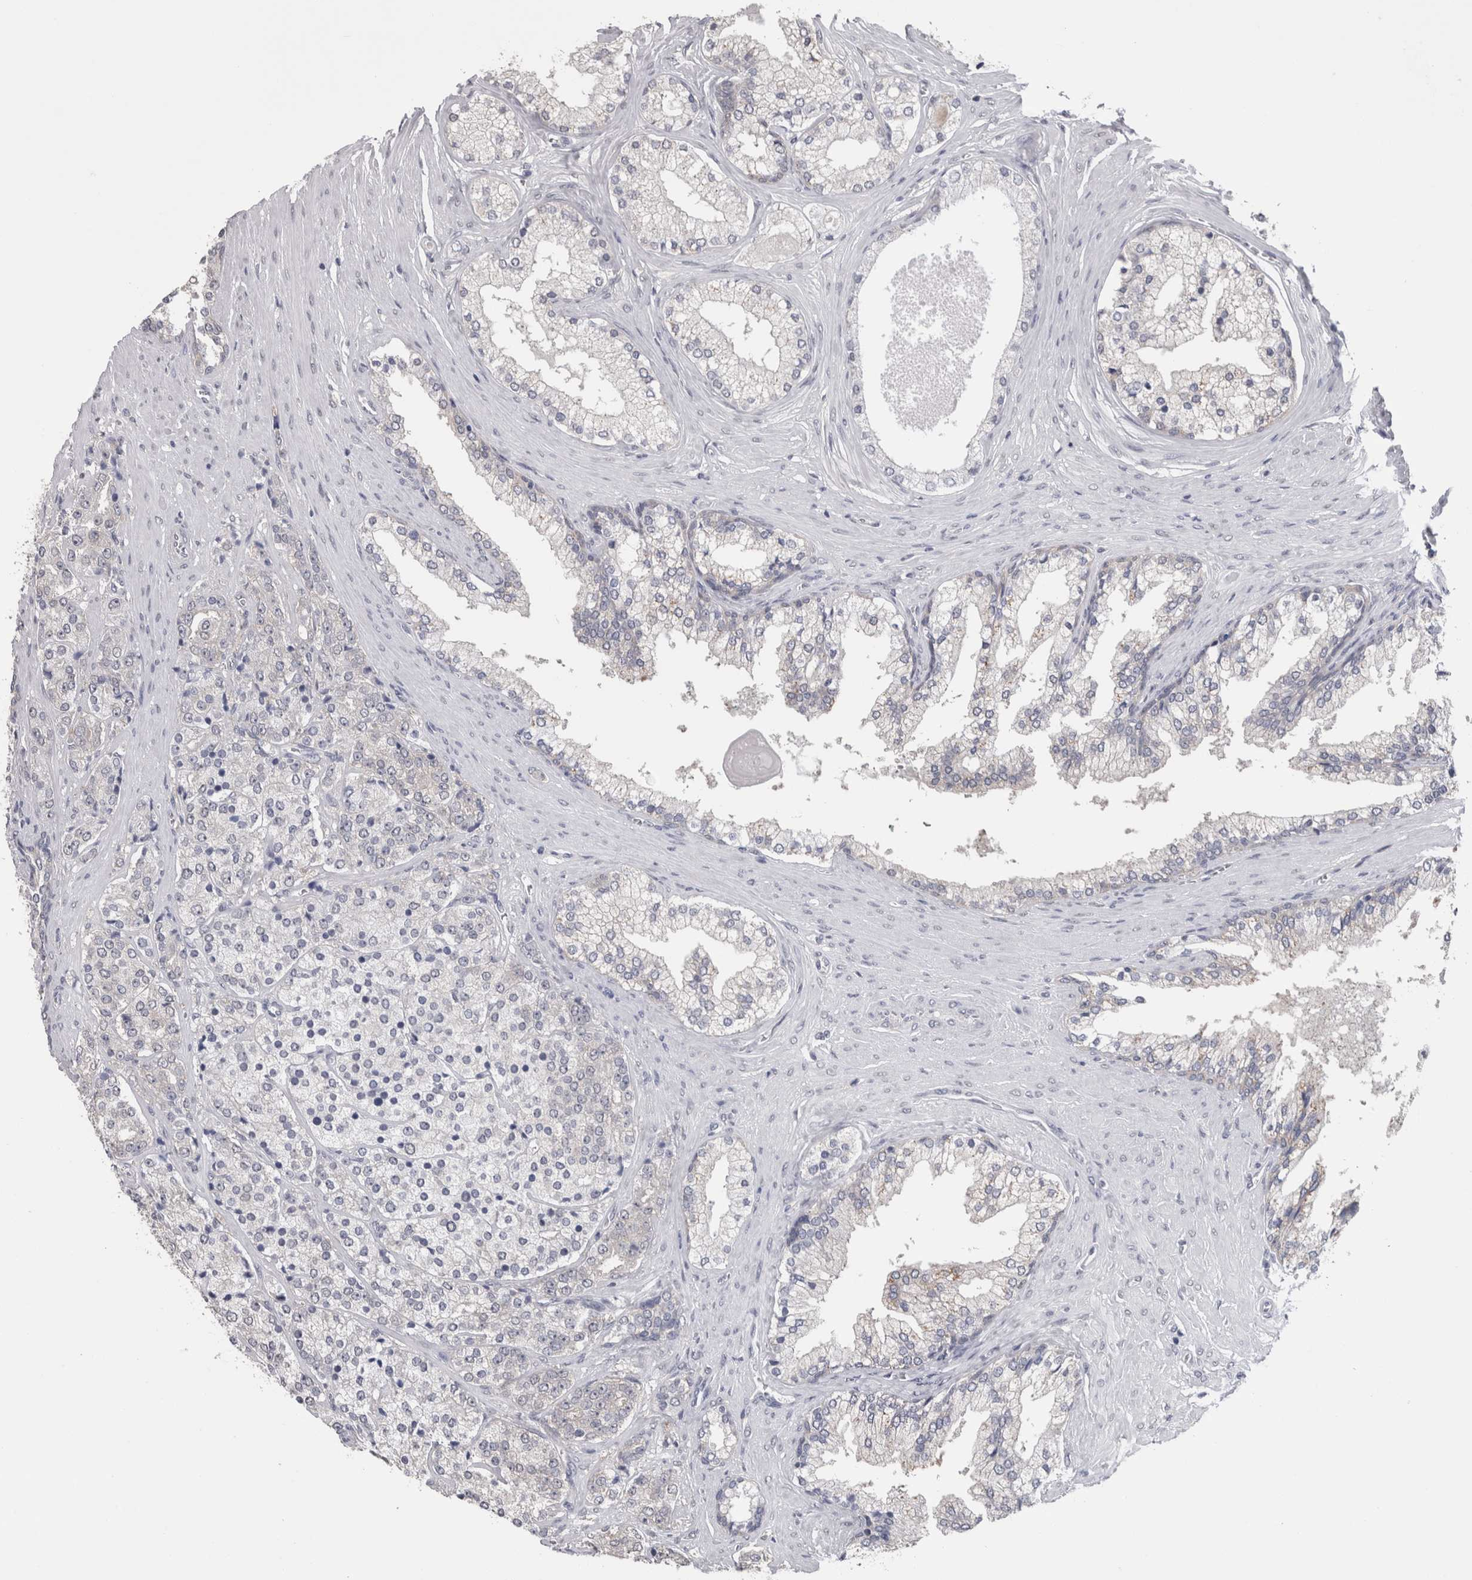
{"staining": {"intensity": "negative", "quantity": "none", "location": "none"}, "tissue": "prostate cancer", "cell_type": "Tumor cells", "image_type": "cancer", "snomed": [{"axis": "morphology", "description": "Adenocarcinoma, High grade"}, {"axis": "topography", "description": "Prostate"}], "caption": "This photomicrograph is of high-grade adenocarcinoma (prostate) stained with immunohistochemistry (IHC) to label a protein in brown with the nuclei are counter-stained blue. There is no expression in tumor cells.", "gene": "DDX6", "patient": {"sex": "male", "age": 71}}